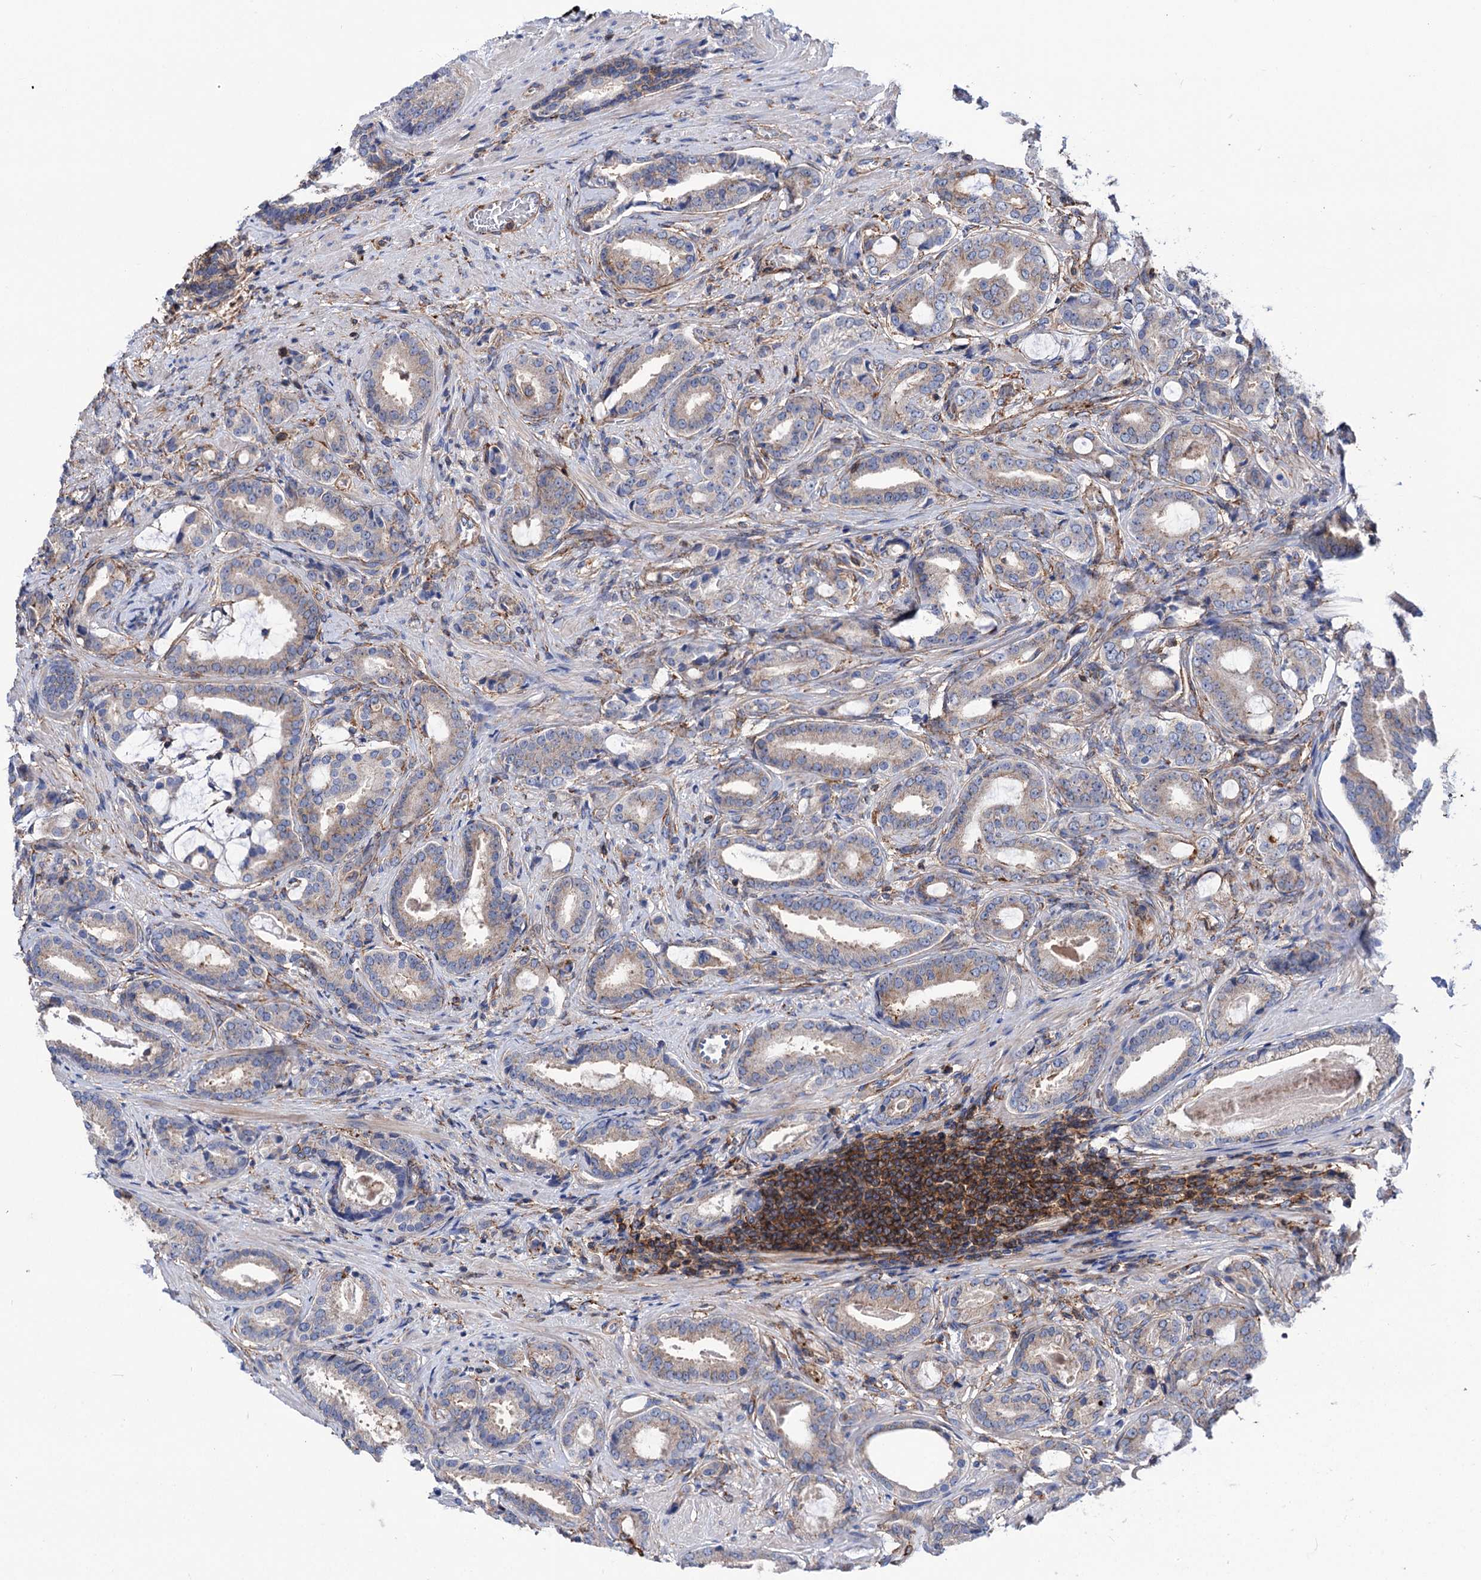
{"staining": {"intensity": "weak", "quantity": "25%-75%", "location": "cytoplasmic/membranous"}, "tissue": "prostate cancer", "cell_type": "Tumor cells", "image_type": "cancer", "snomed": [{"axis": "morphology", "description": "Adenocarcinoma, High grade"}, {"axis": "topography", "description": "Prostate"}], "caption": "There is low levels of weak cytoplasmic/membranous positivity in tumor cells of adenocarcinoma (high-grade) (prostate), as demonstrated by immunohistochemical staining (brown color).", "gene": "DEF6", "patient": {"sex": "male", "age": 60}}